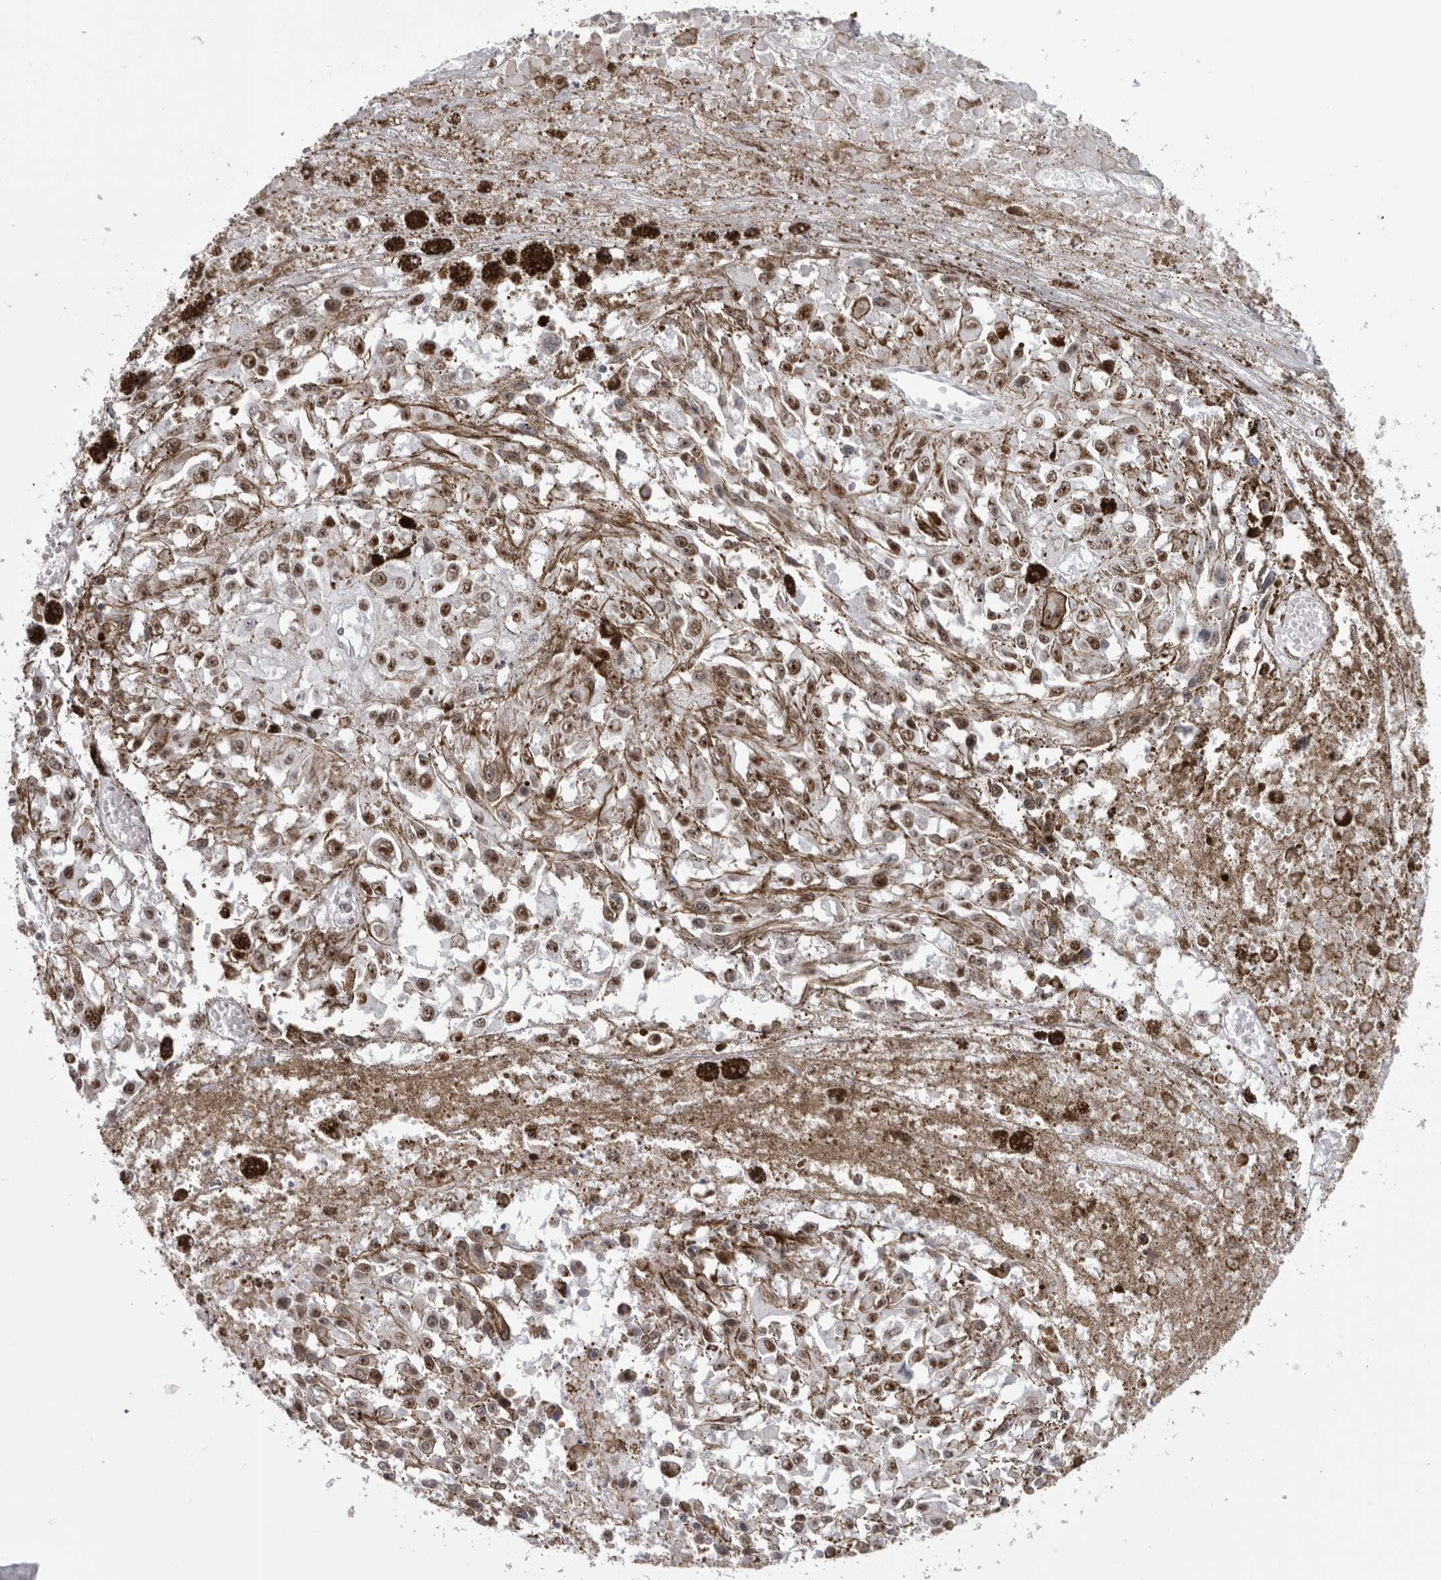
{"staining": {"intensity": "moderate", "quantity": ">75%", "location": "nuclear"}, "tissue": "melanoma", "cell_type": "Tumor cells", "image_type": "cancer", "snomed": [{"axis": "morphology", "description": "Malignant melanoma, Metastatic site"}, {"axis": "topography", "description": "Lymph node"}], "caption": "A medium amount of moderate nuclear positivity is seen in about >75% of tumor cells in malignant melanoma (metastatic site) tissue.", "gene": "HEXIM2", "patient": {"sex": "male", "age": 59}}